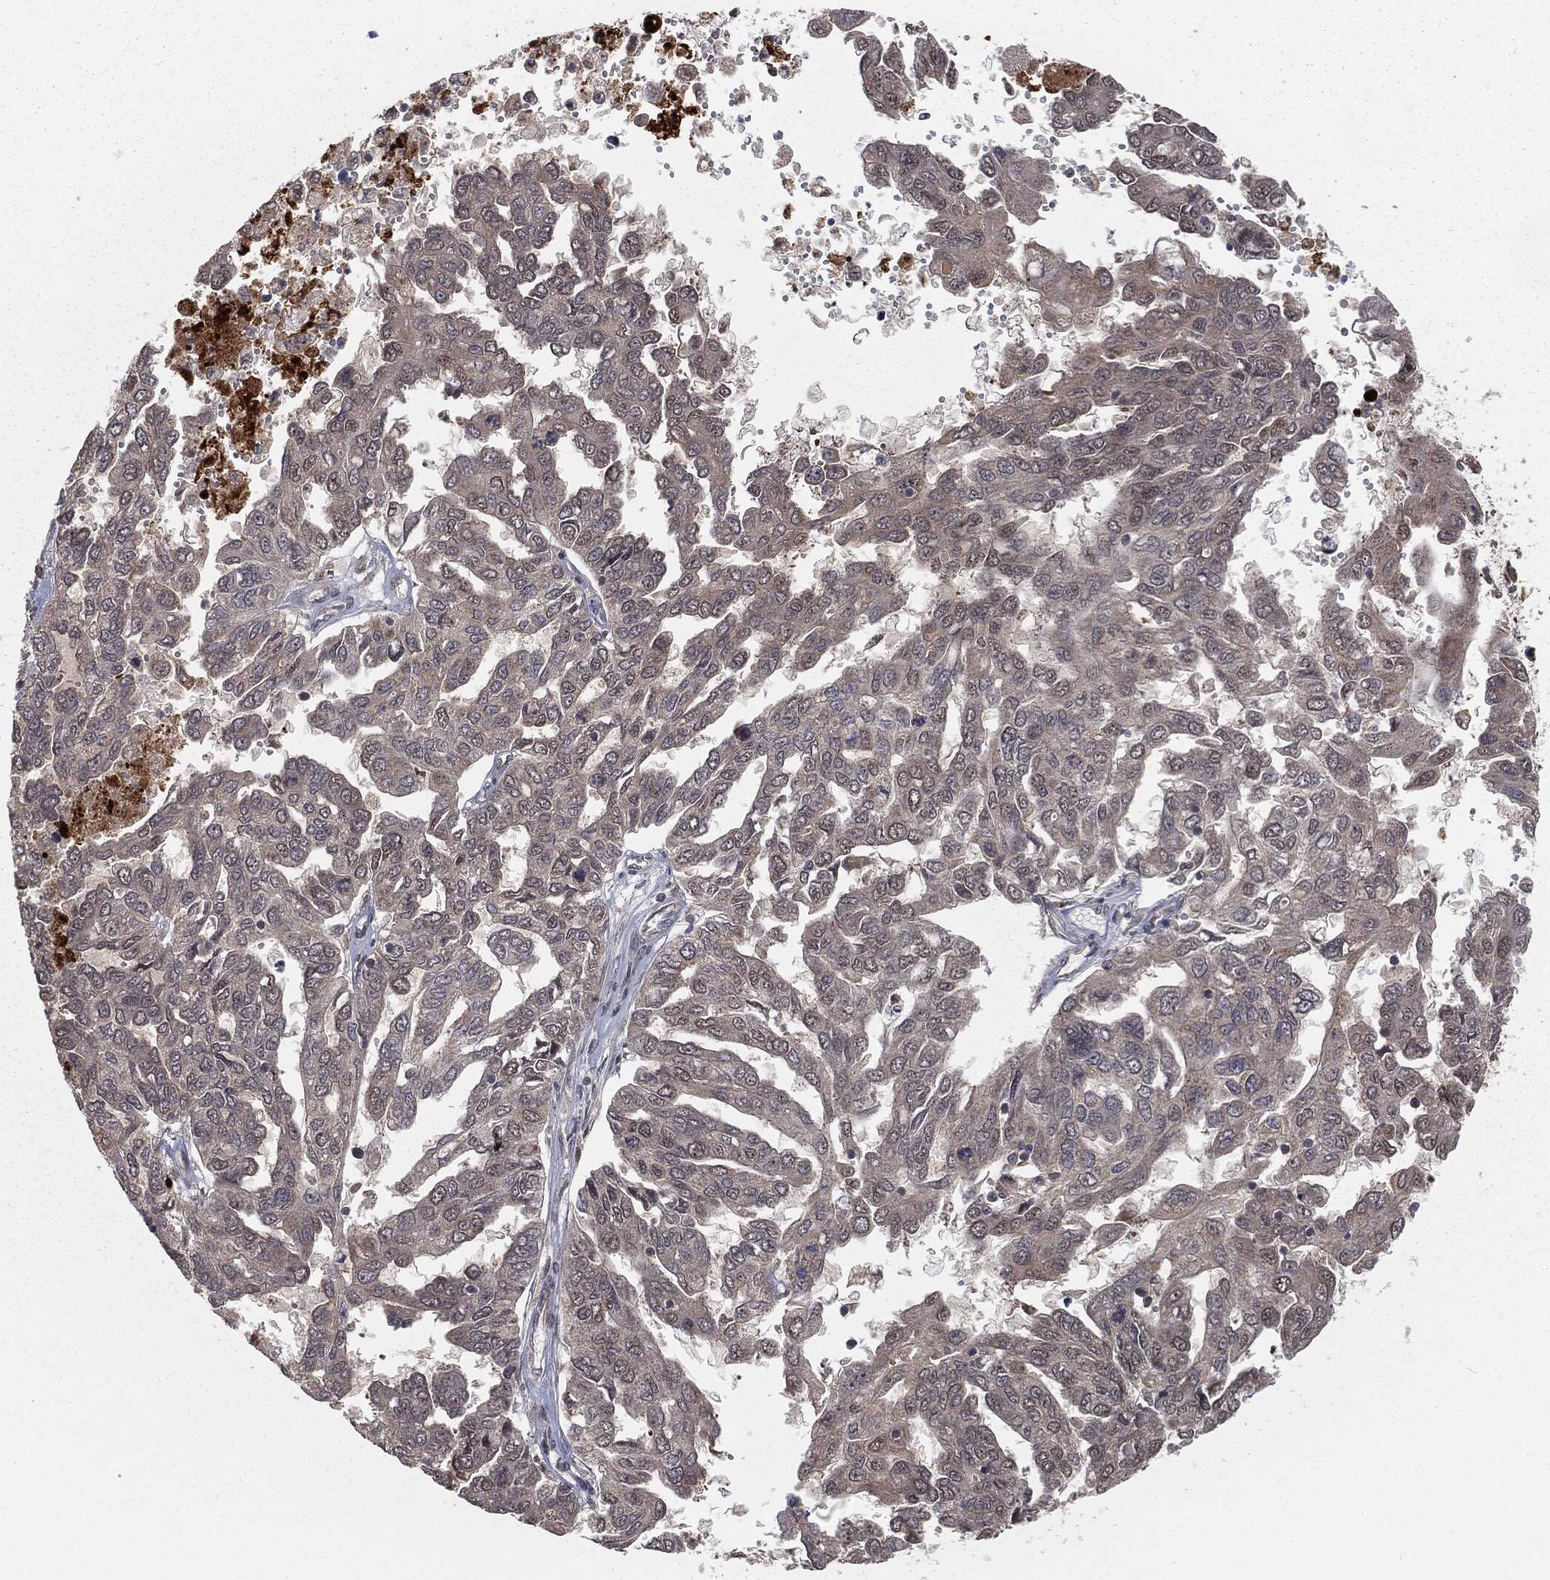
{"staining": {"intensity": "weak", "quantity": "<25%", "location": "cytoplasmic/membranous"}, "tissue": "ovarian cancer", "cell_type": "Tumor cells", "image_type": "cancer", "snomed": [{"axis": "morphology", "description": "Cystadenocarcinoma, serous, NOS"}, {"axis": "topography", "description": "Ovary"}], "caption": "Ovarian cancer (serous cystadenocarcinoma) stained for a protein using immunohistochemistry shows no staining tumor cells.", "gene": "FBXO7", "patient": {"sex": "female", "age": 53}}